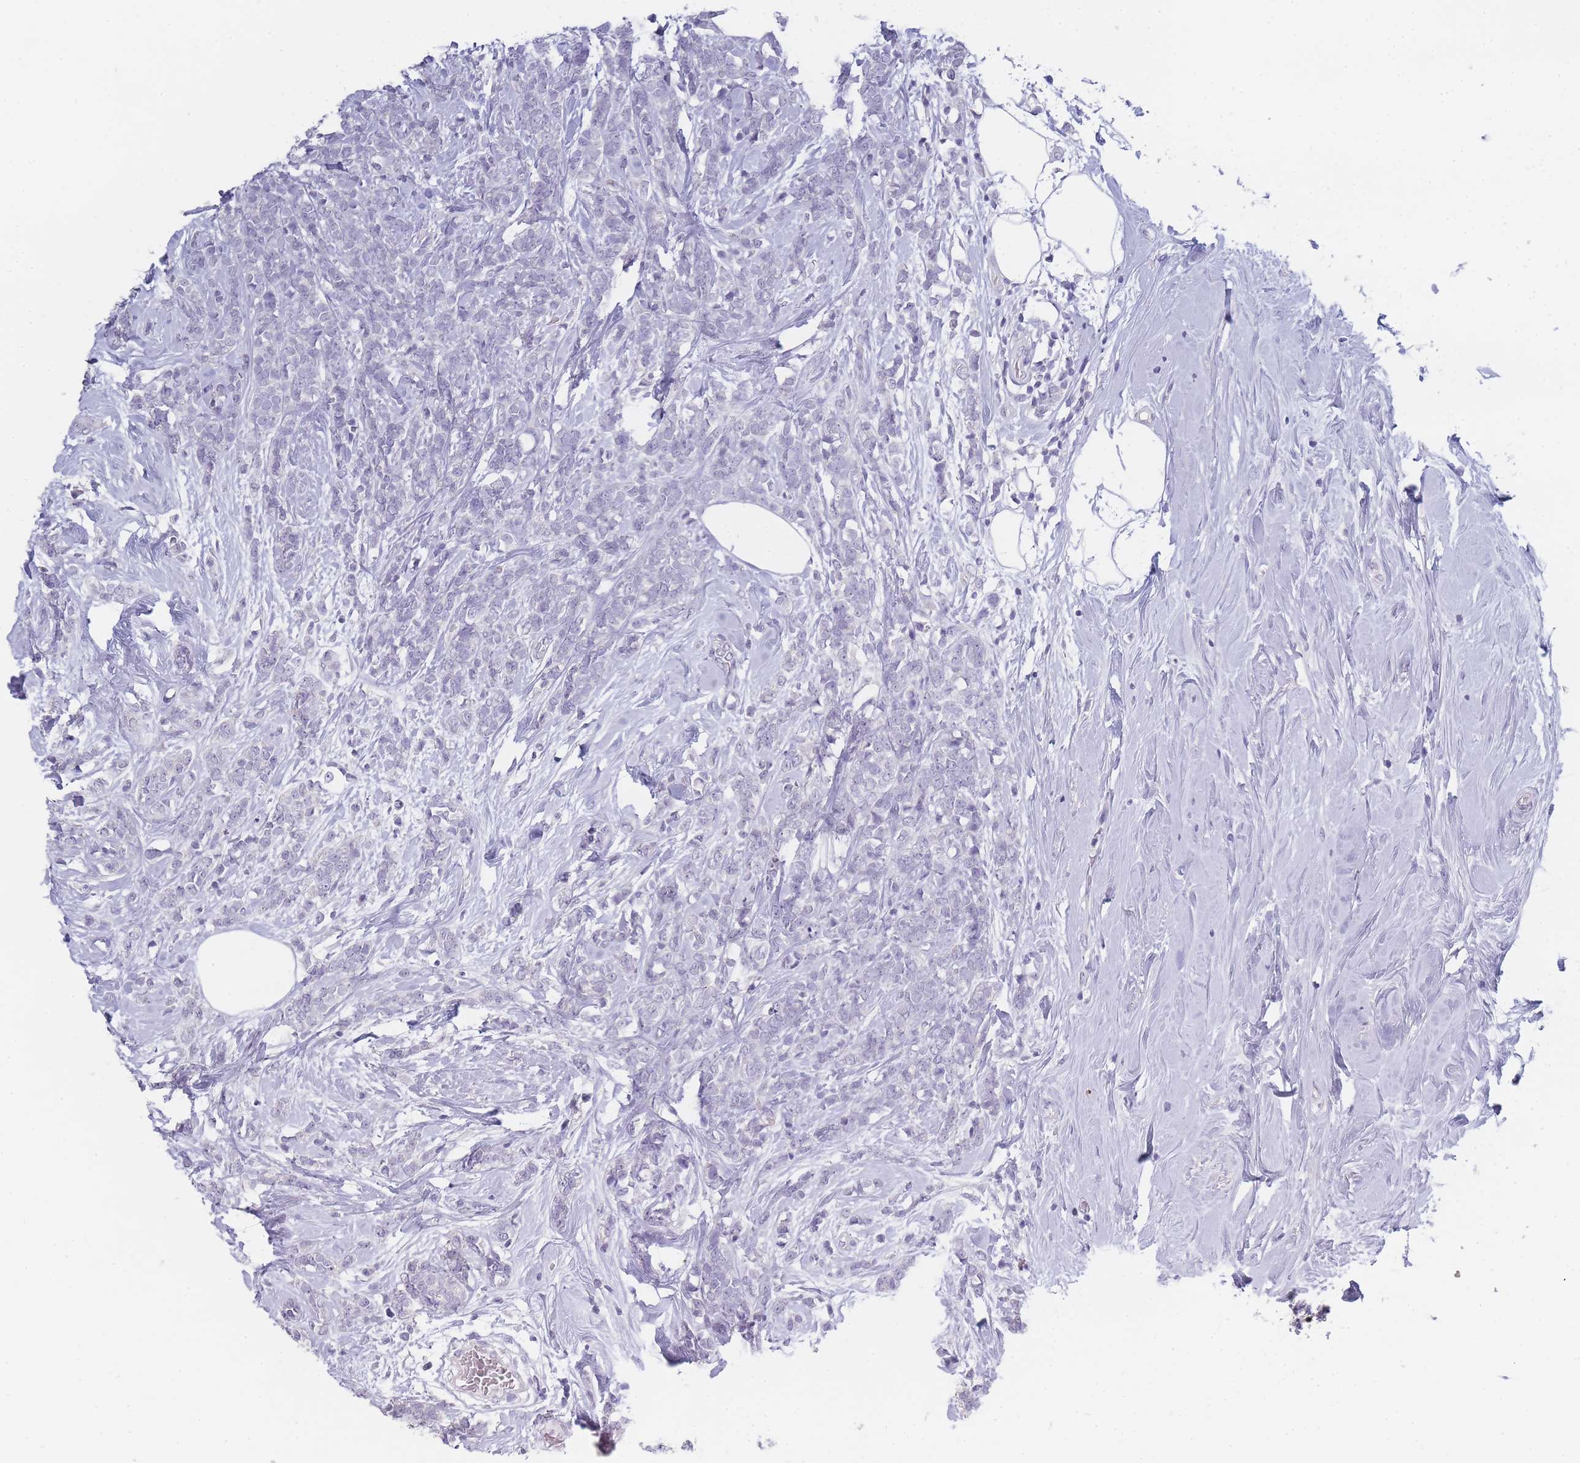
{"staining": {"intensity": "negative", "quantity": "none", "location": "none"}, "tissue": "breast cancer", "cell_type": "Tumor cells", "image_type": "cancer", "snomed": [{"axis": "morphology", "description": "Lobular carcinoma"}, {"axis": "topography", "description": "Breast"}], "caption": "Histopathology image shows no protein positivity in tumor cells of breast cancer (lobular carcinoma) tissue. (DAB immunohistochemistry (IHC) visualized using brightfield microscopy, high magnification).", "gene": "INS", "patient": {"sex": "female", "age": 58}}